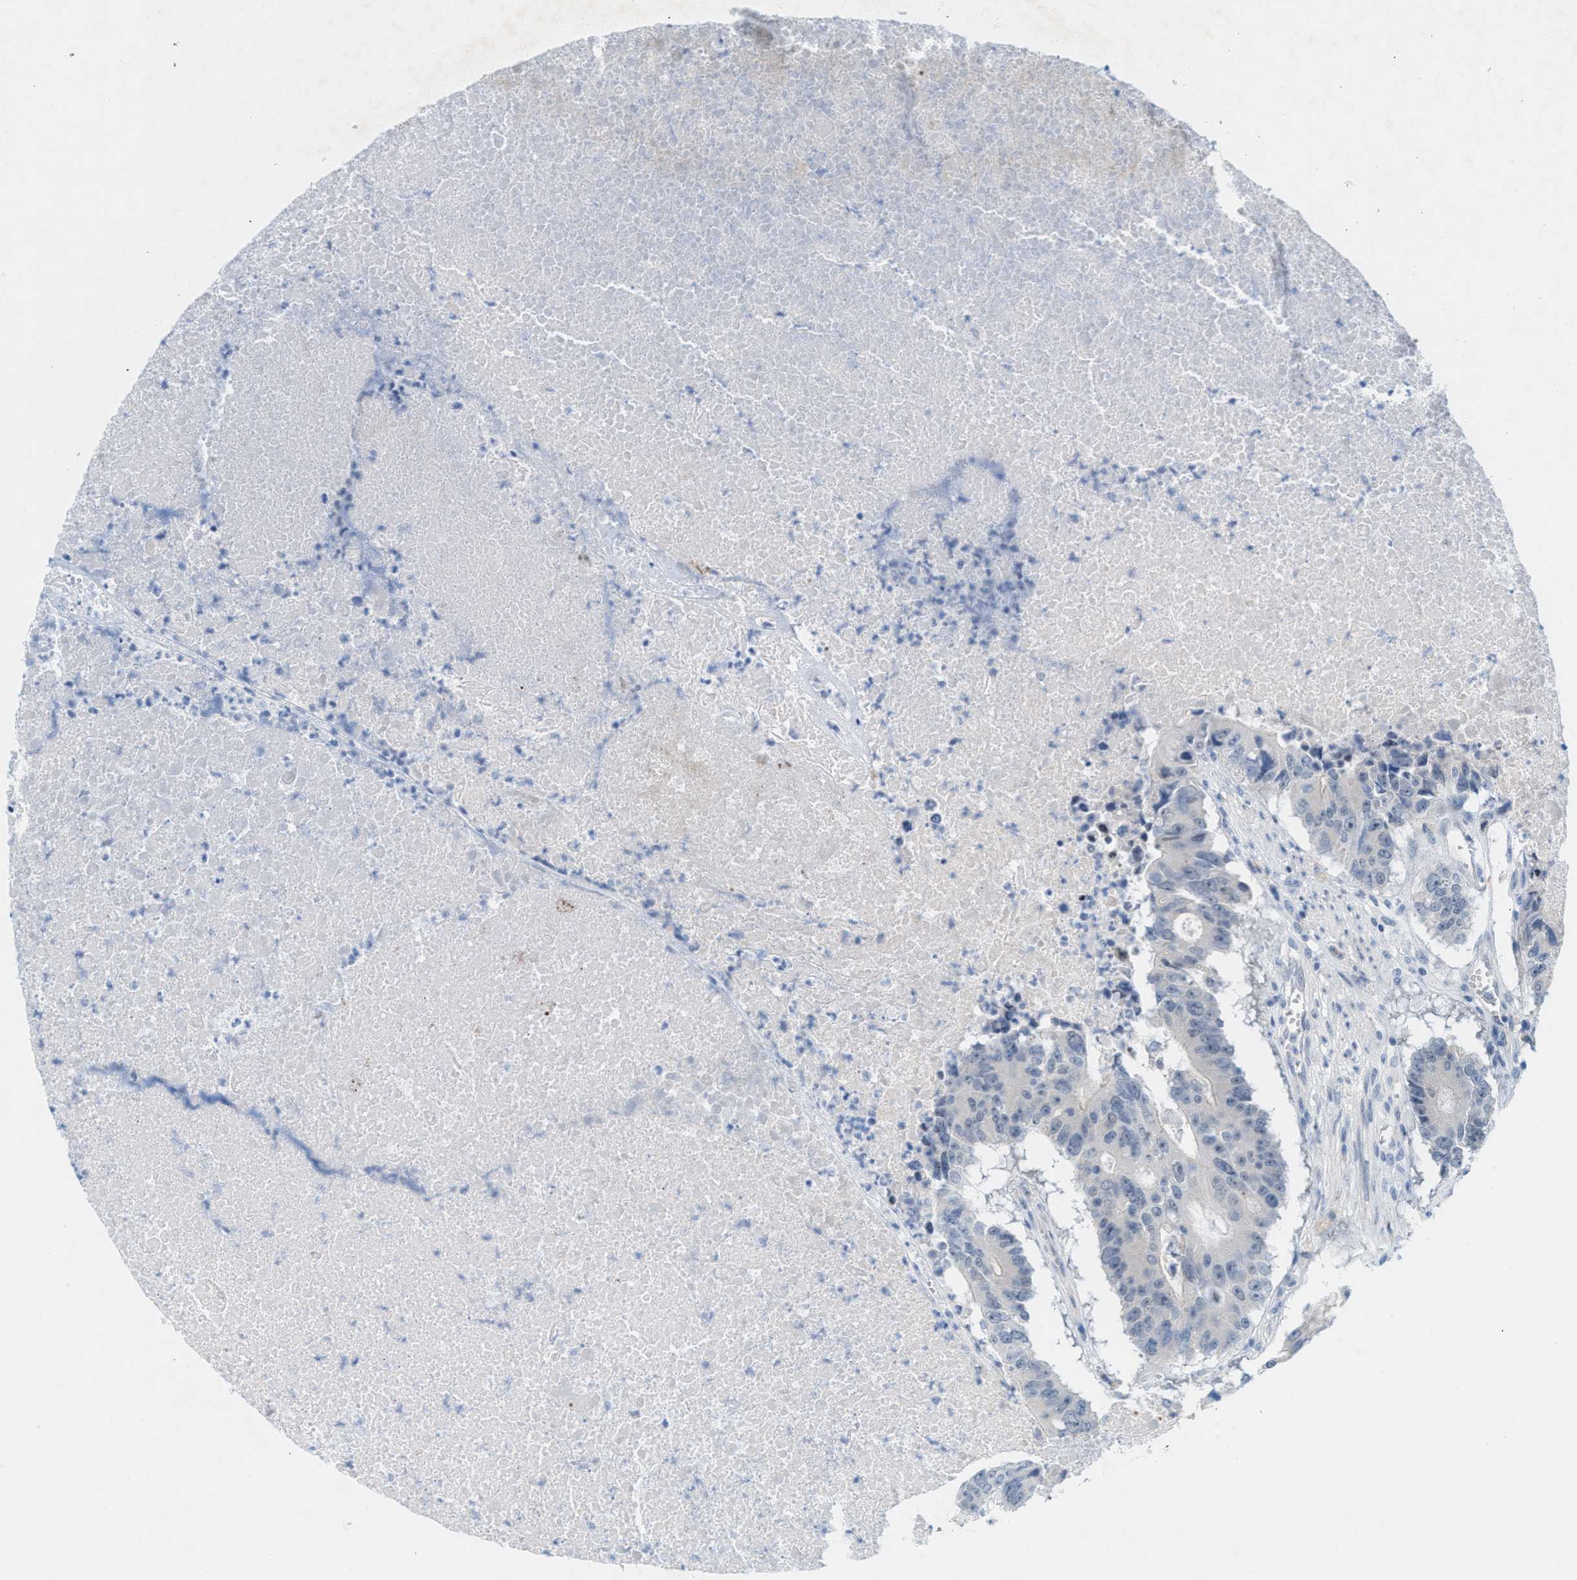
{"staining": {"intensity": "negative", "quantity": "none", "location": "none"}, "tissue": "colorectal cancer", "cell_type": "Tumor cells", "image_type": "cancer", "snomed": [{"axis": "morphology", "description": "Adenocarcinoma, NOS"}, {"axis": "topography", "description": "Colon"}], "caption": "IHC micrograph of colorectal adenocarcinoma stained for a protein (brown), which displays no expression in tumor cells.", "gene": "WIPI2", "patient": {"sex": "male", "age": 87}}